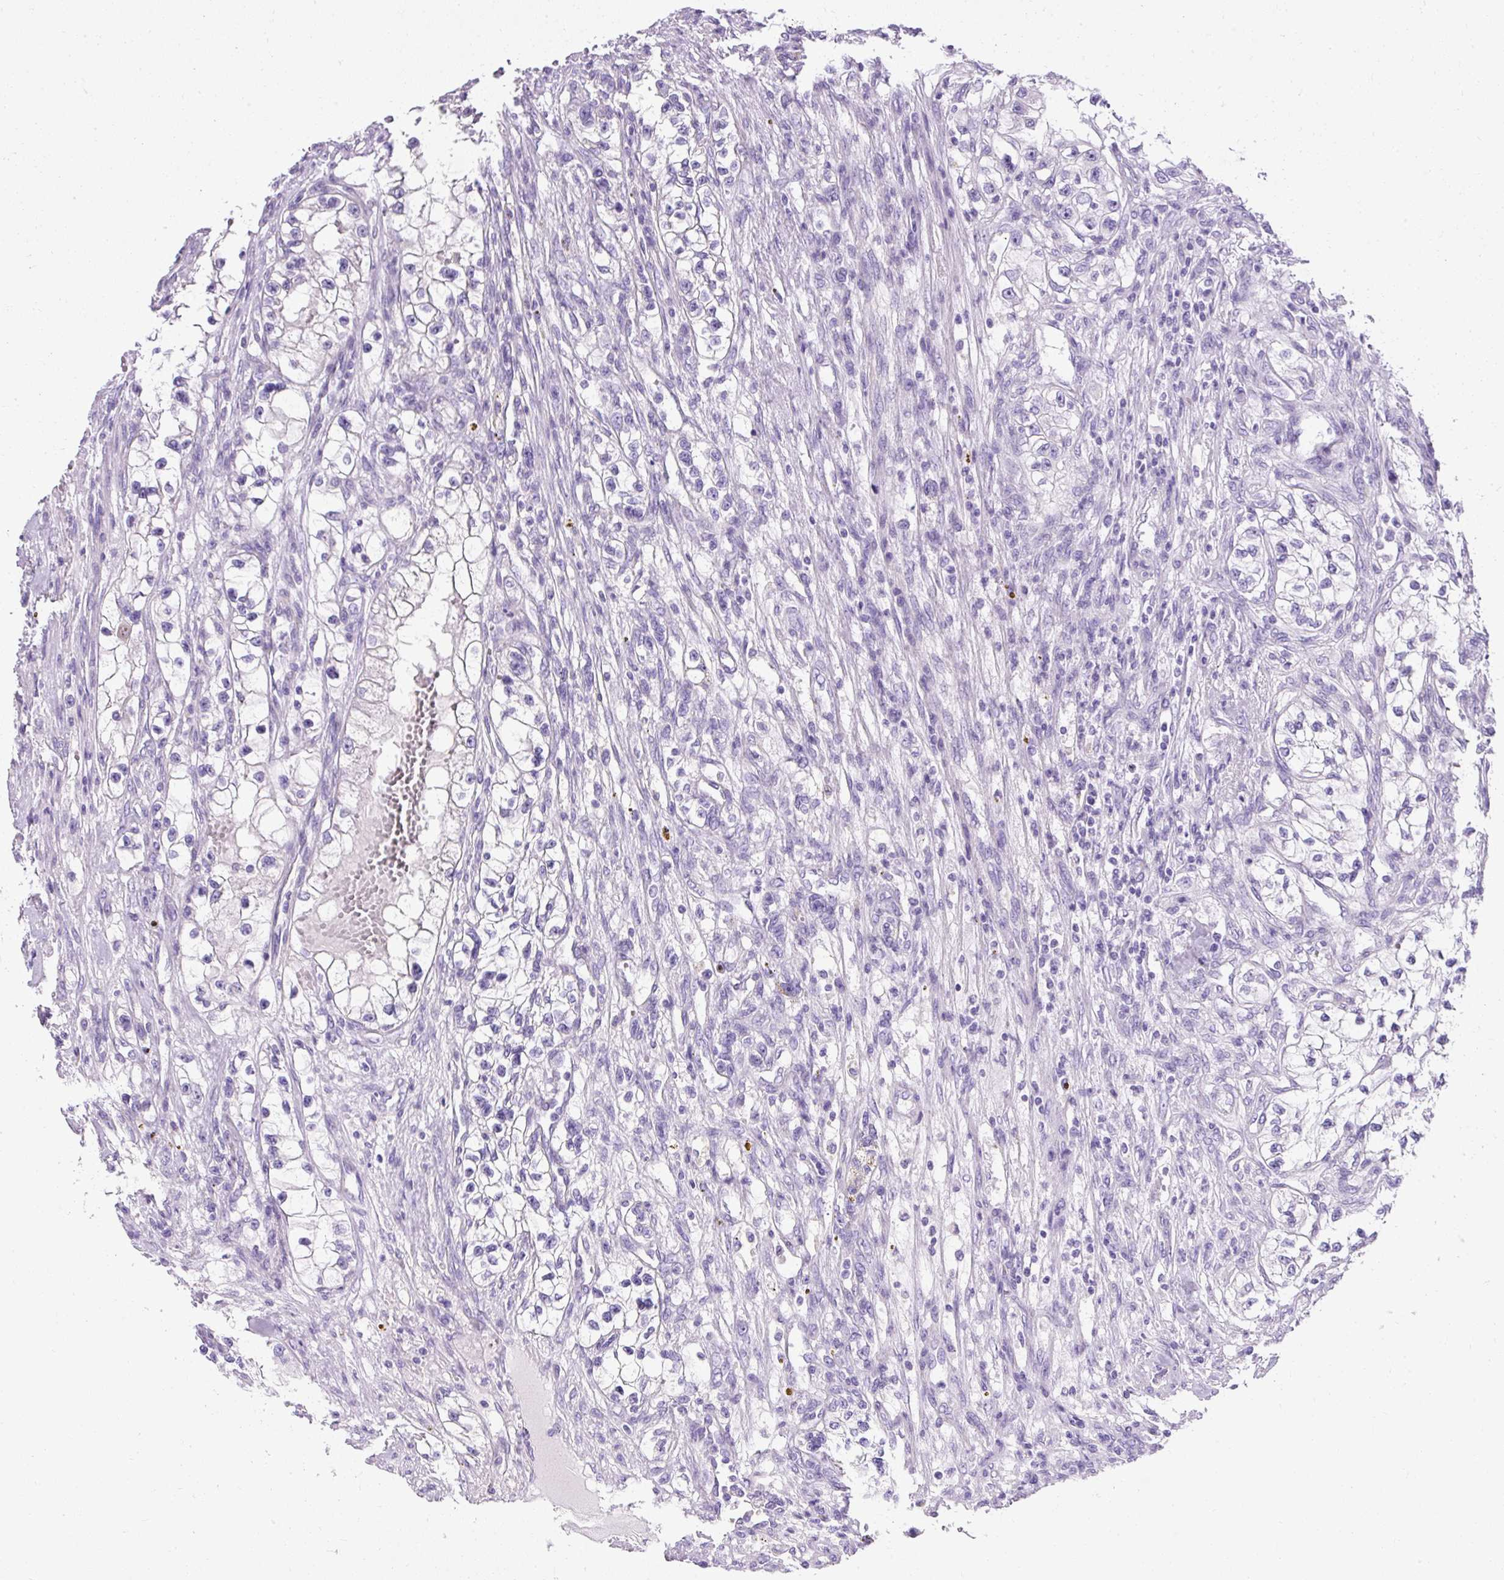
{"staining": {"intensity": "negative", "quantity": "none", "location": "none"}, "tissue": "renal cancer", "cell_type": "Tumor cells", "image_type": "cancer", "snomed": [{"axis": "morphology", "description": "Adenocarcinoma, NOS"}, {"axis": "topography", "description": "Kidney"}], "caption": "High power microscopy image of an immunohistochemistry (IHC) photomicrograph of adenocarcinoma (renal), revealing no significant expression in tumor cells.", "gene": "C2CD4C", "patient": {"sex": "female", "age": 57}}